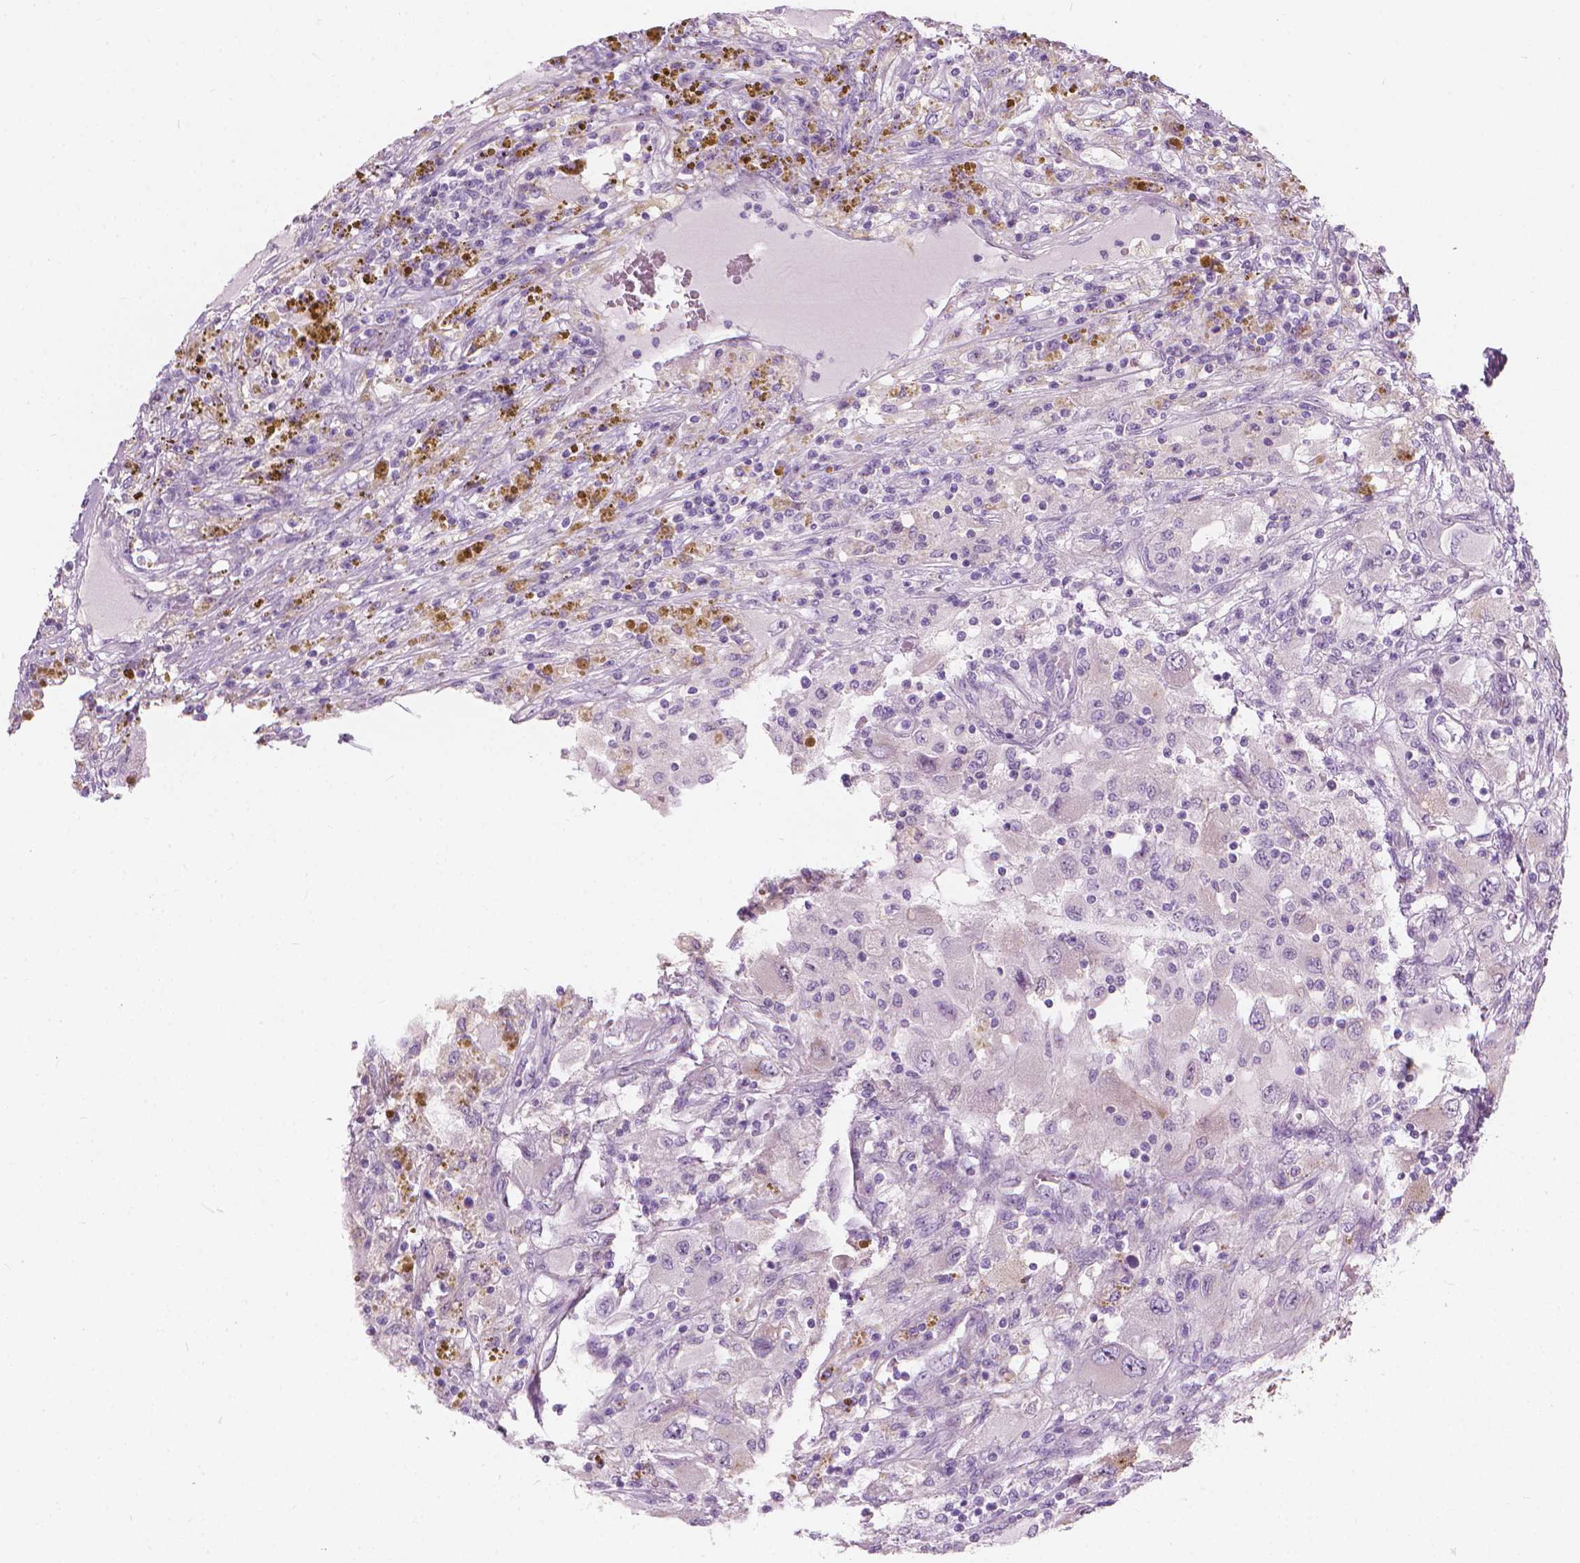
{"staining": {"intensity": "negative", "quantity": "none", "location": "none"}, "tissue": "renal cancer", "cell_type": "Tumor cells", "image_type": "cancer", "snomed": [{"axis": "morphology", "description": "Adenocarcinoma, NOS"}, {"axis": "topography", "description": "Kidney"}], "caption": "High magnification brightfield microscopy of renal cancer stained with DAB (brown) and counterstained with hematoxylin (blue): tumor cells show no significant staining.", "gene": "GPRC5A", "patient": {"sex": "female", "age": 67}}